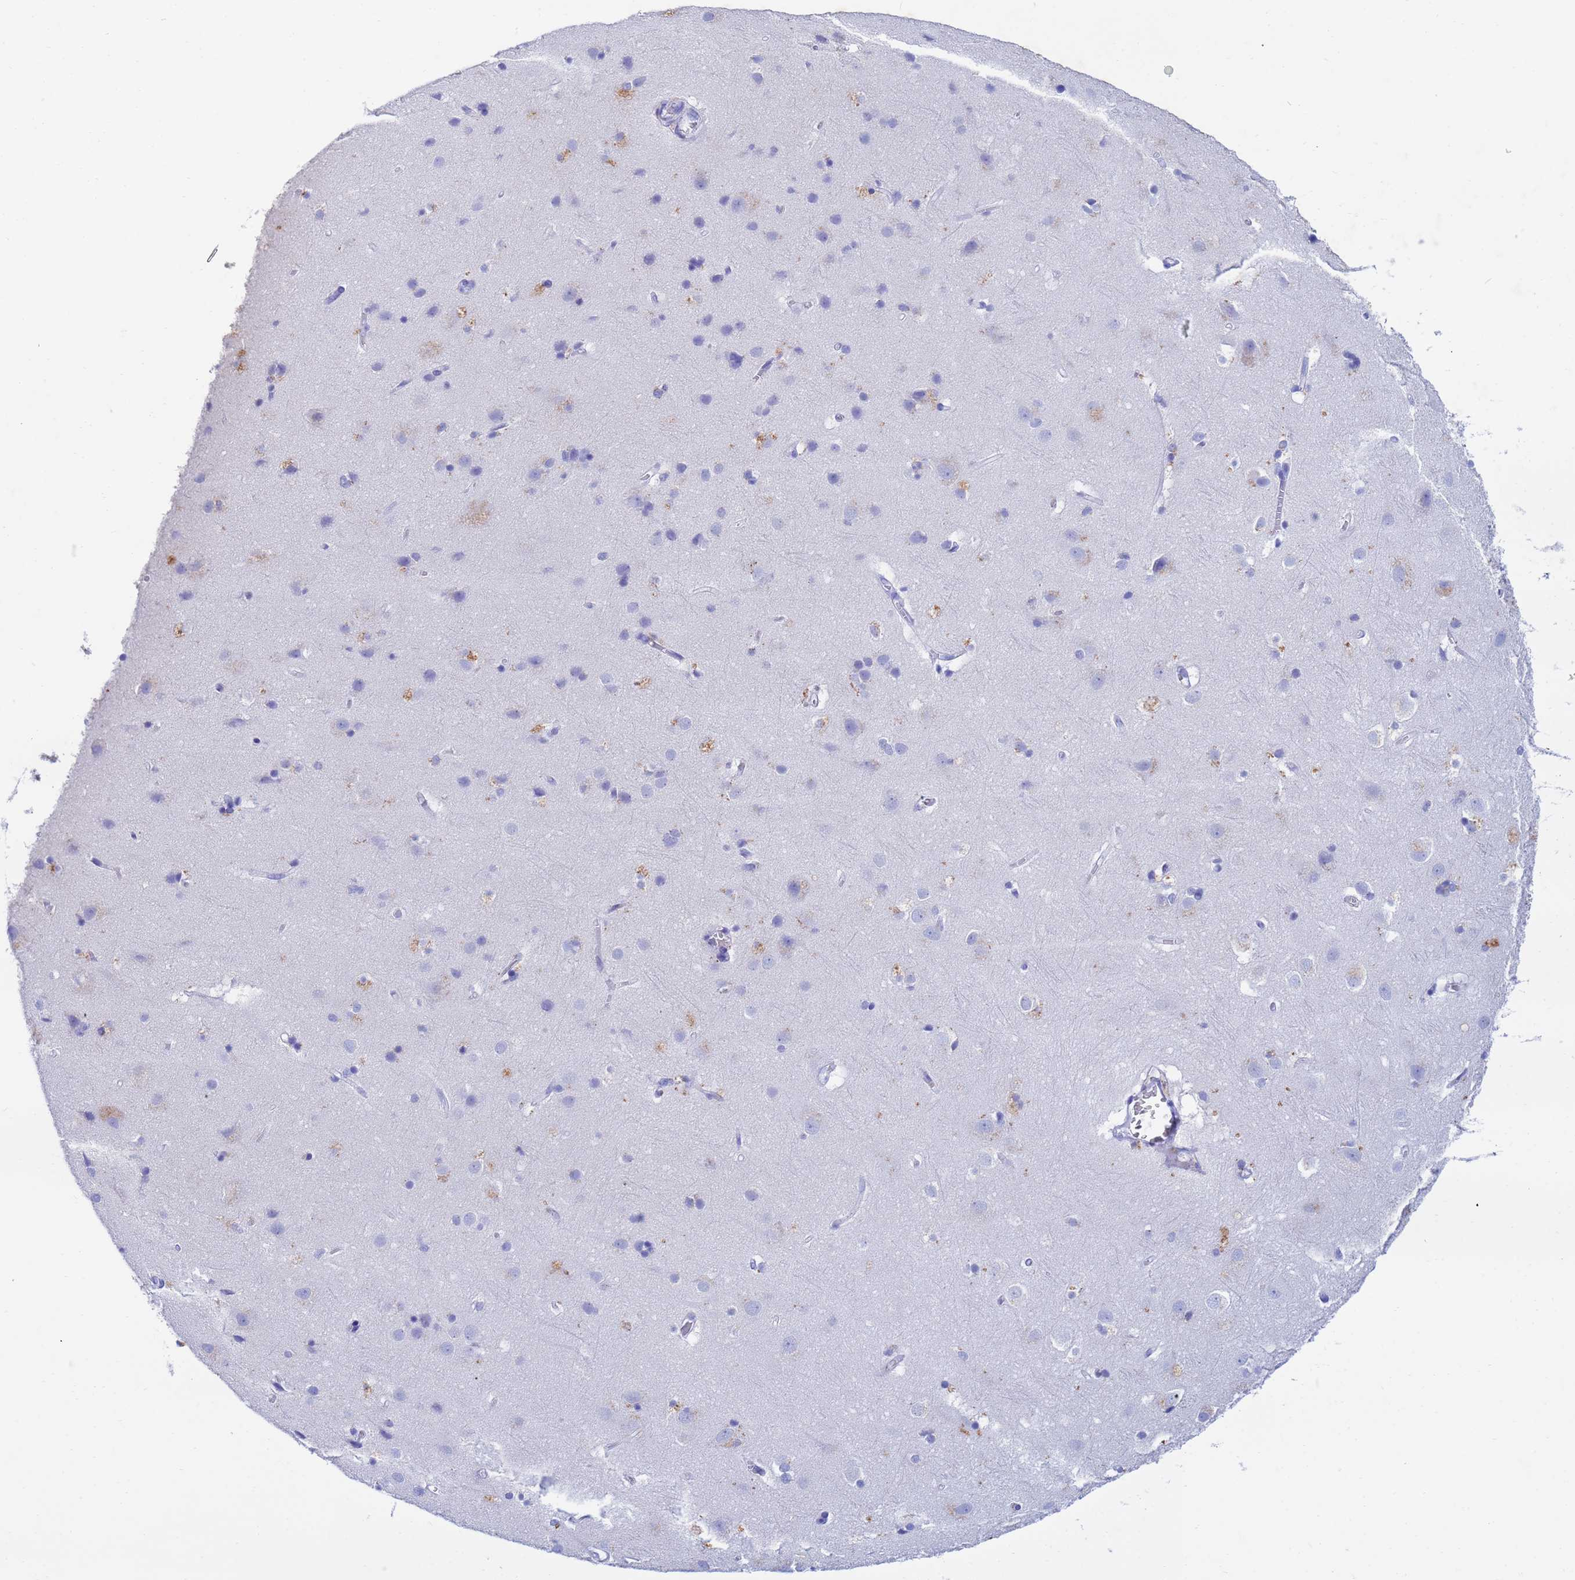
{"staining": {"intensity": "negative", "quantity": "none", "location": "none"}, "tissue": "cerebral cortex", "cell_type": "Endothelial cells", "image_type": "normal", "snomed": [{"axis": "morphology", "description": "Normal tissue, NOS"}, {"axis": "topography", "description": "Cerebral cortex"}], "caption": "There is no significant expression in endothelial cells of cerebral cortex. (DAB IHC visualized using brightfield microscopy, high magnification).", "gene": "CSTB", "patient": {"sex": "male", "age": 54}}